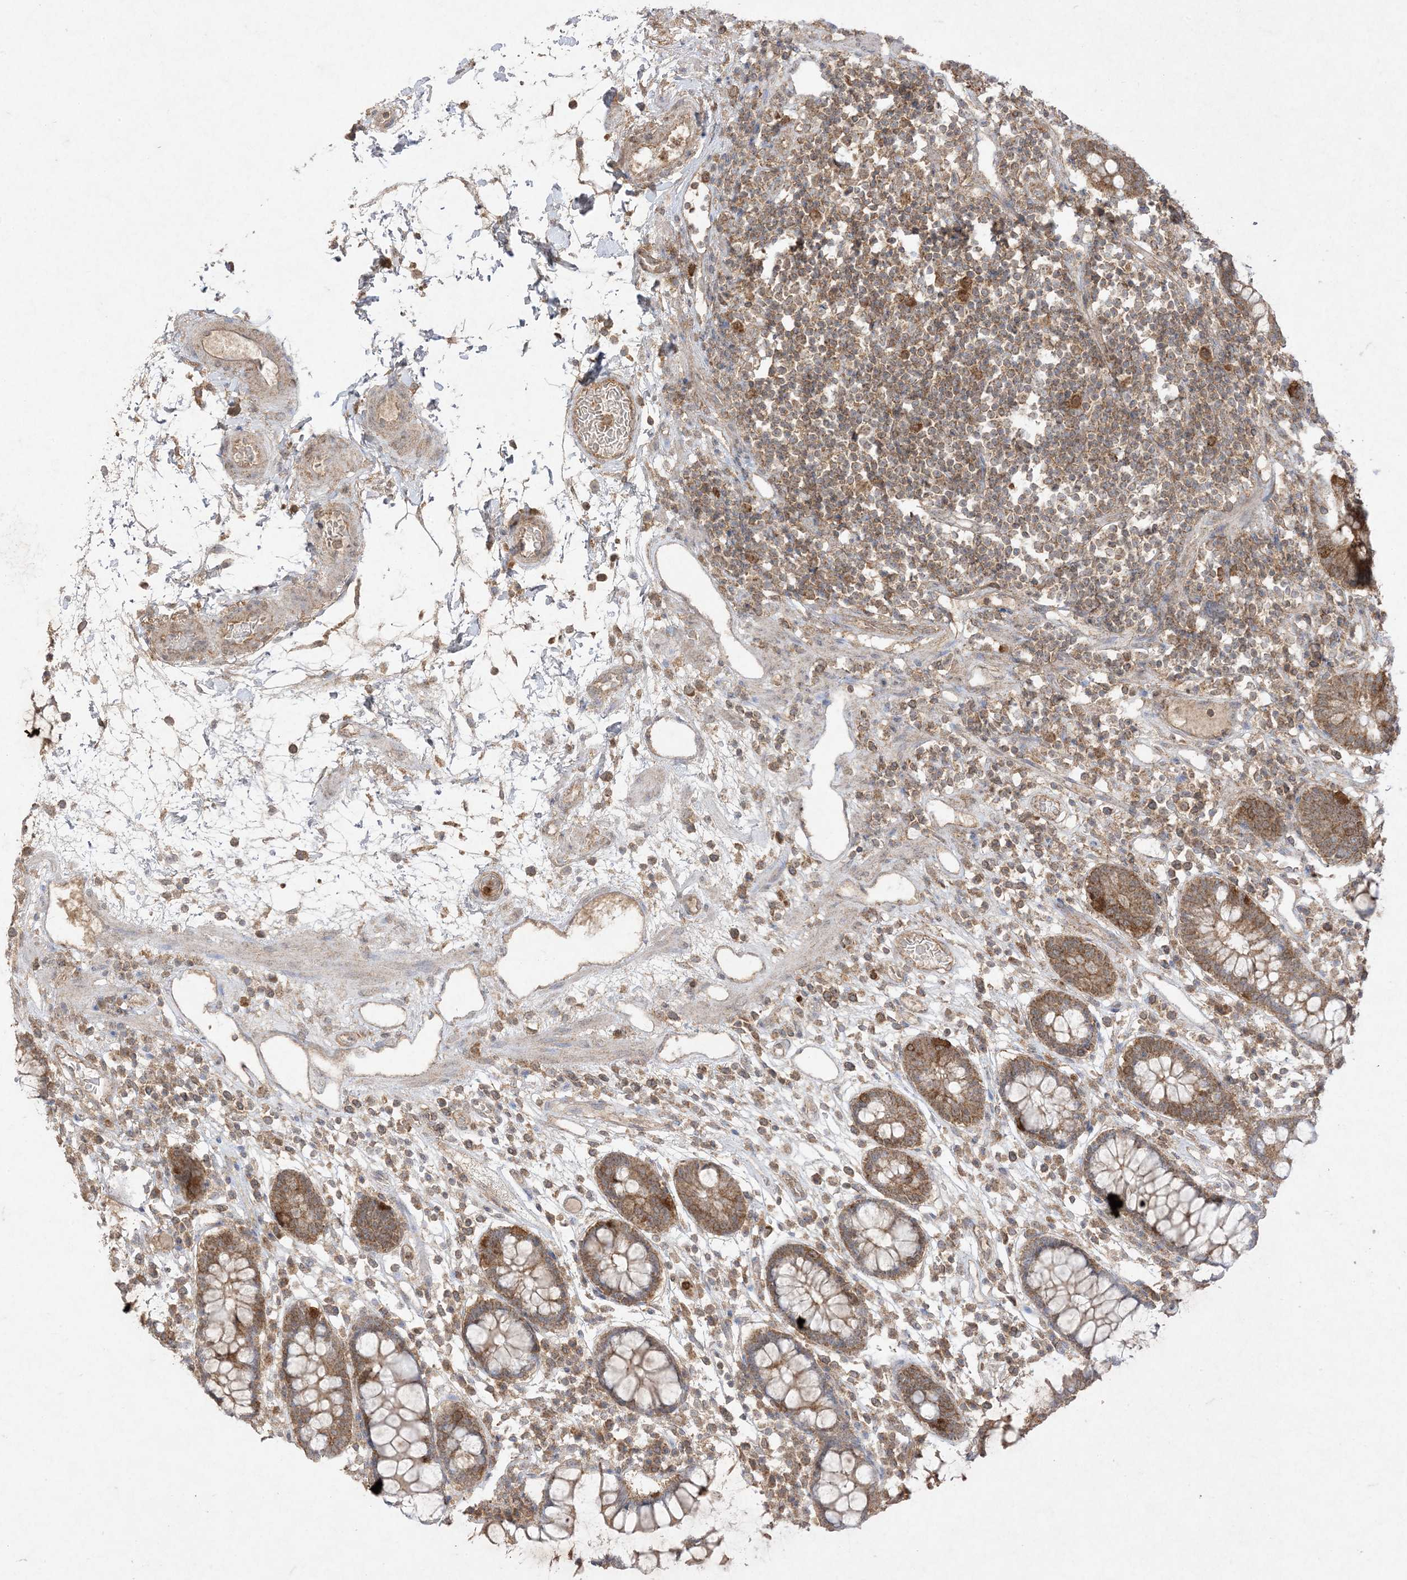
{"staining": {"intensity": "moderate", "quantity": ">75%", "location": "cytoplasmic/membranous"}, "tissue": "colon", "cell_type": "Endothelial cells", "image_type": "normal", "snomed": [{"axis": "morphology", "description": "Normal tissue, NOS"}, {"axis": "topography", "description": "Colon"}], "caption": "IHC (DAB) staining of normal human colon shows moderate cytoplasmic/membranous protein staining in approximately >75% of endothelial cells.", "gene": "UBE2C", "patient": {"sex": "female", "age": 79}}